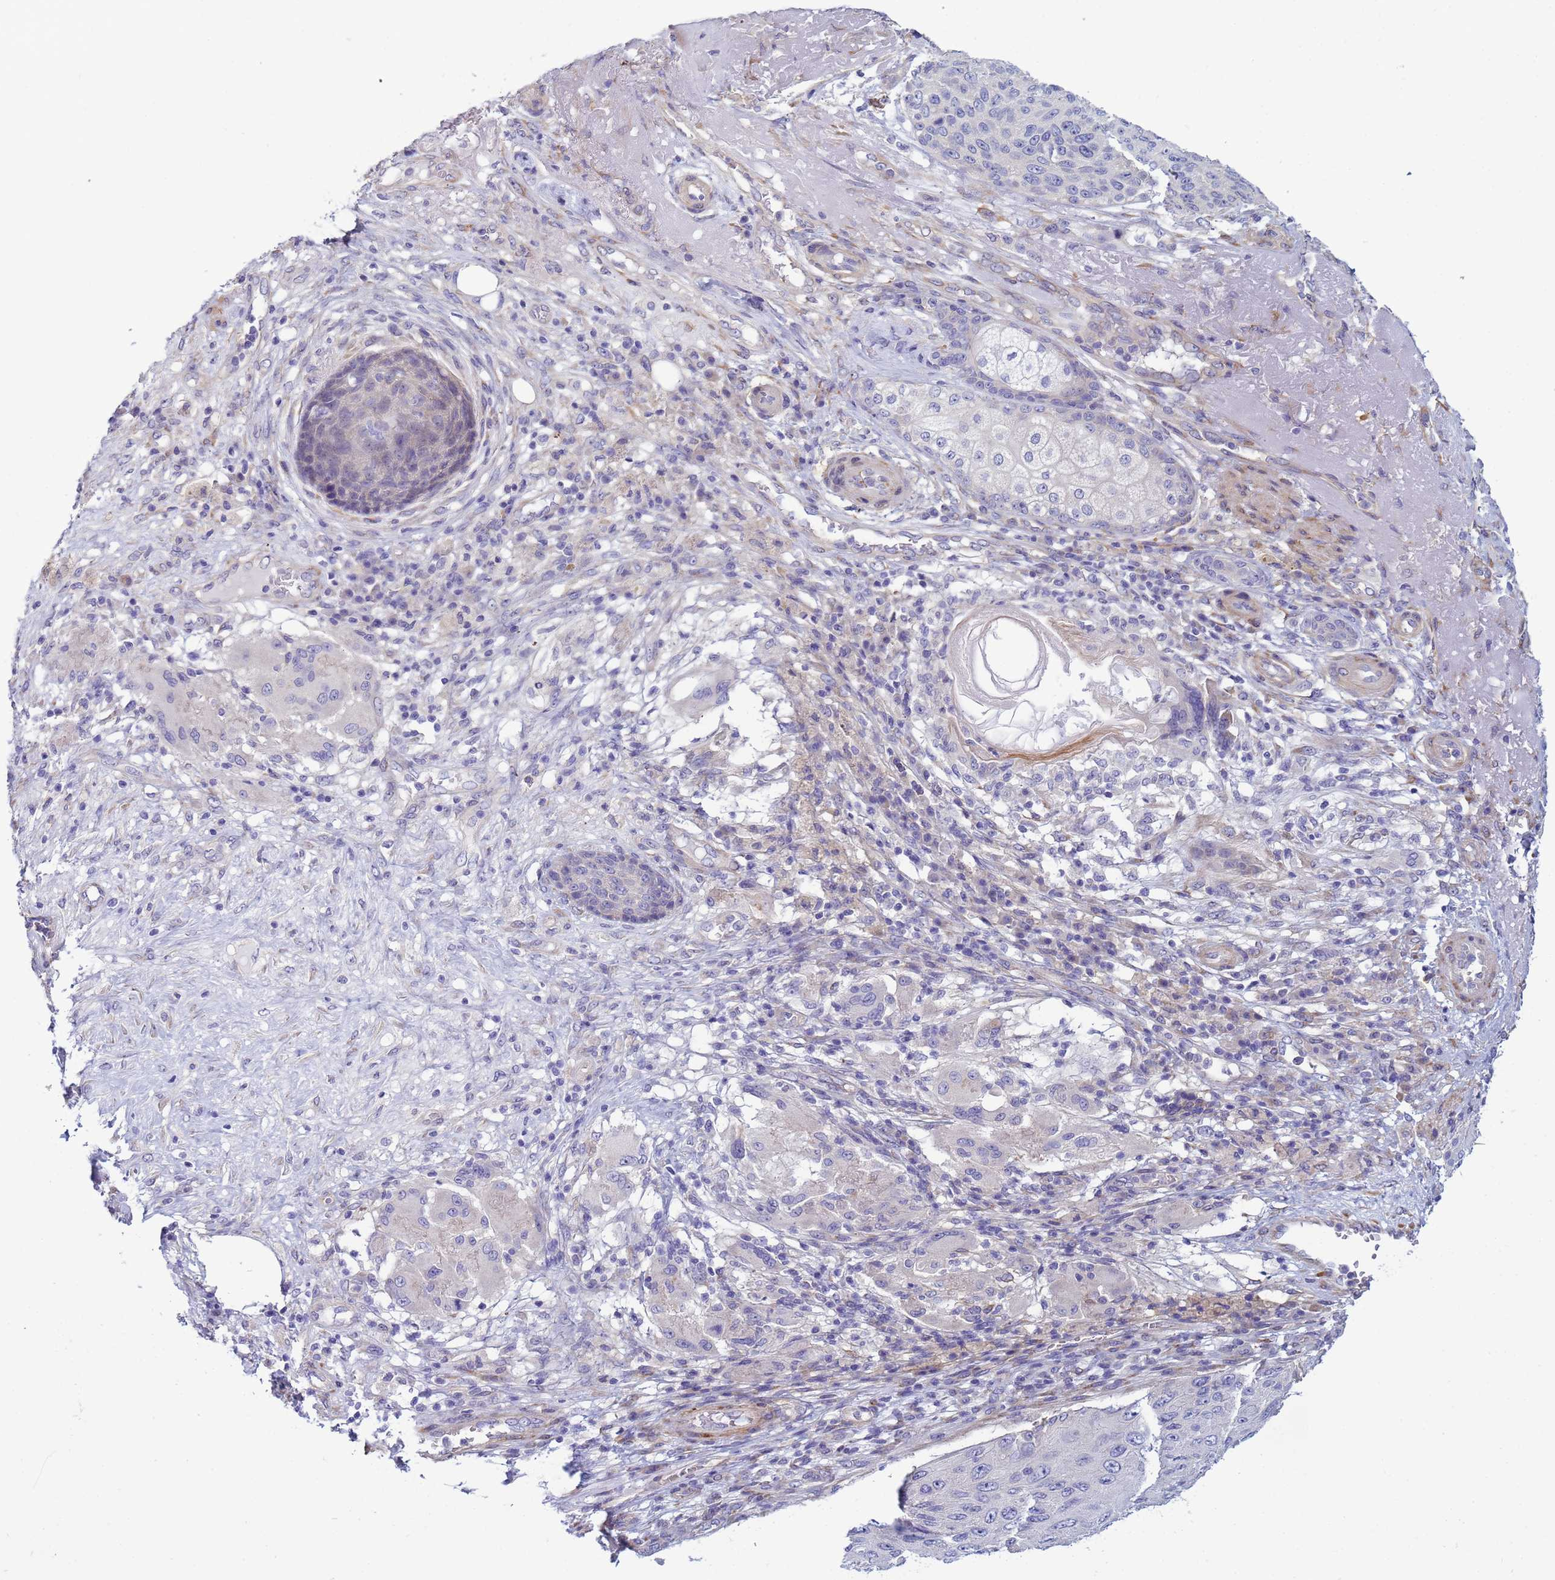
{"staining": {"intensity": "negative", "quantity": "none", "location": "none"}, "tissue": "skin cancer", "cell_type": "Tumor cells", "image_type": "cancer", "snomed": [{"axis": "morphology", "description": "Squamous cell carcinoma, NOS"}, {"axis": "topography", "description": "Skin"}], "caption": "Immunohistochemistry micrograph of neoplastic tissue: skin cancer stained with DAB (3,3'-diaminobenzidine) reveals no significant protein expression in tumor cells. (DAB (3,3'-diaminobenzidine) immunohistochemistry (IHC) with hematoxylin counter stain).", "gene": "TRPC6", "patient": {"sex": "female", "age": 88}}